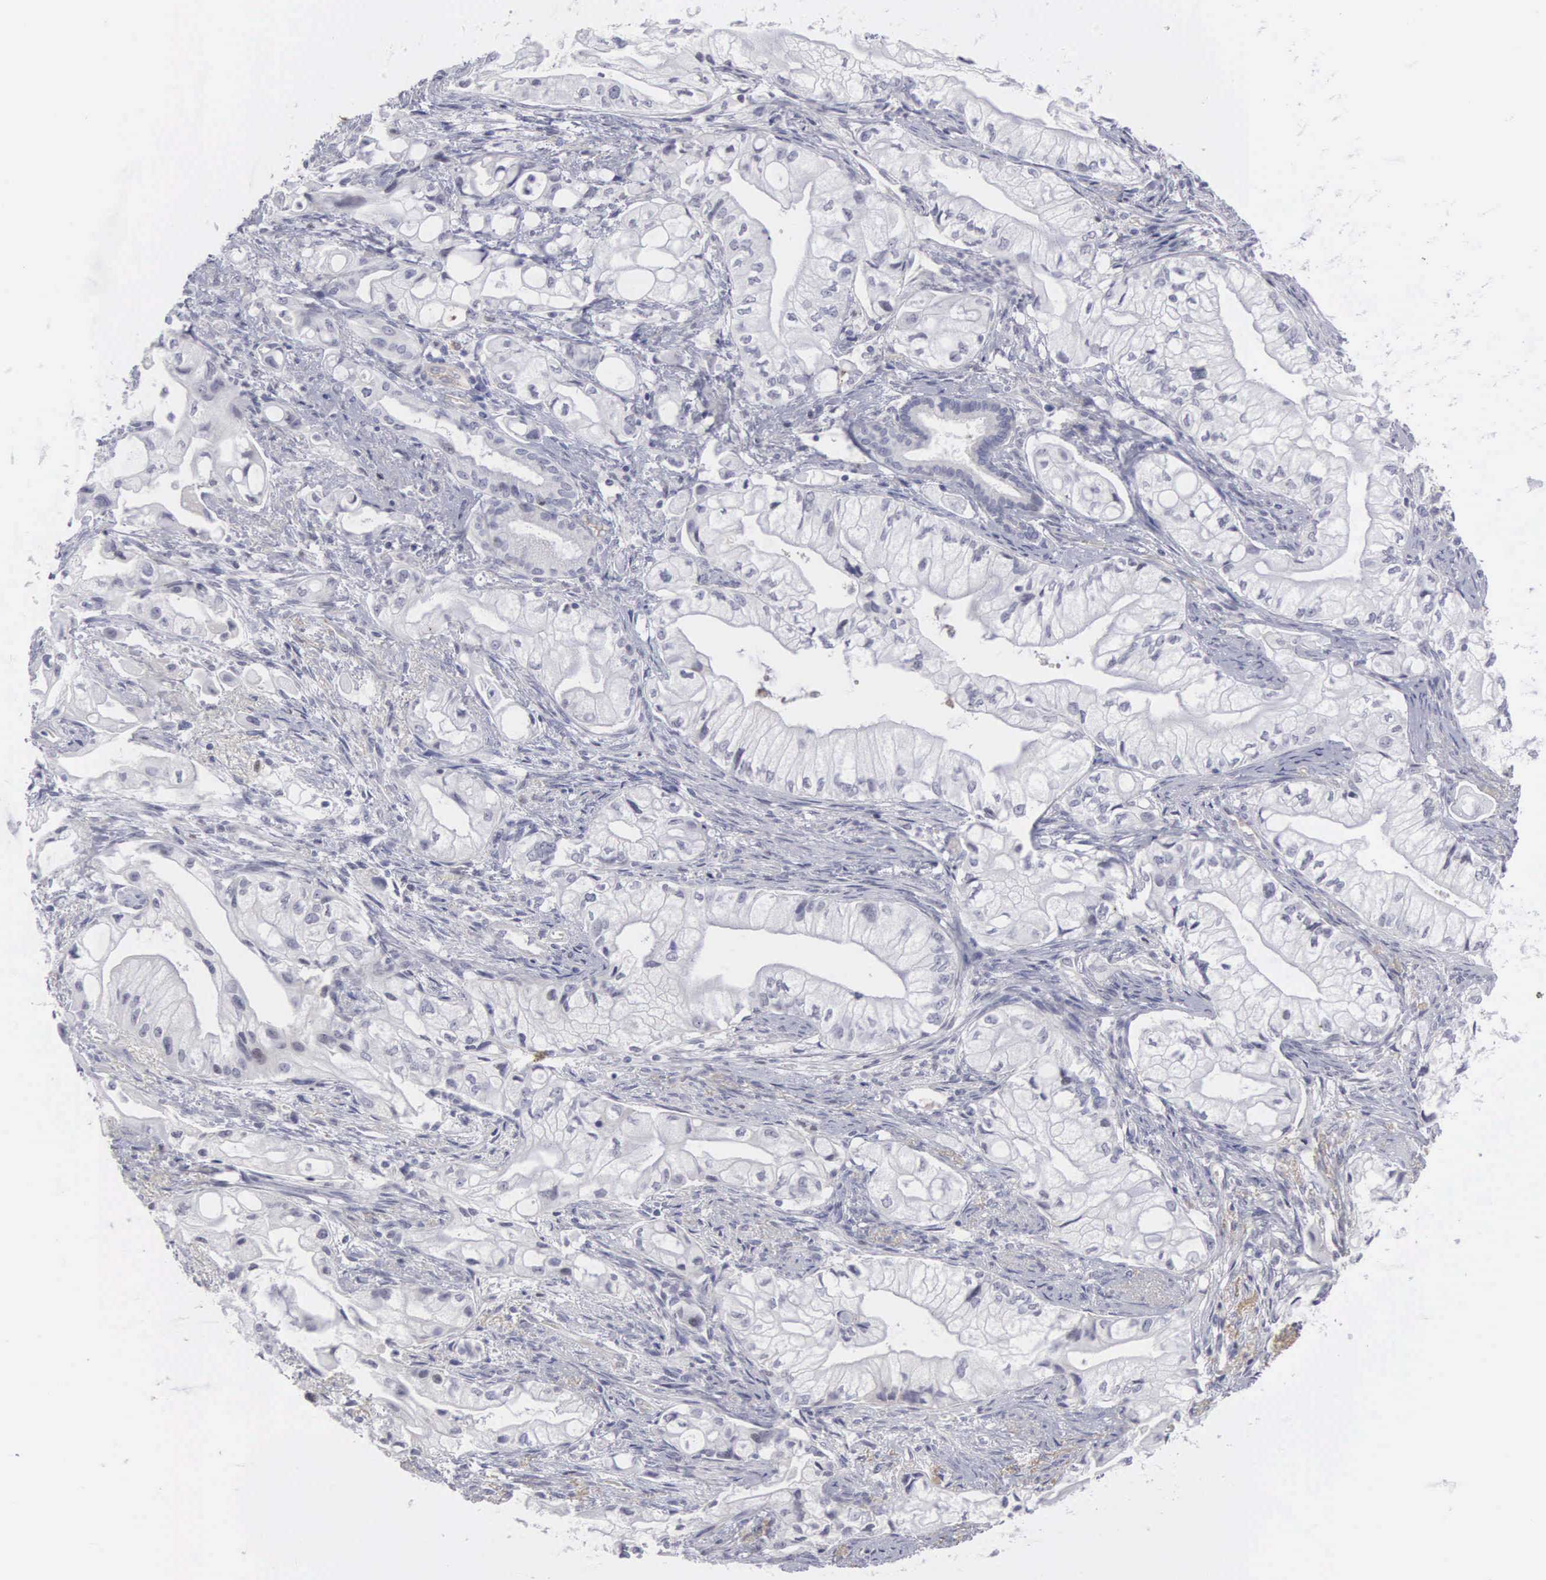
{"staining": {"intensity": "weak", "quantity": "<25%", "location": "nuclear"}, "tissue": "pancreatic cancer", "cell_type": "Tumor cells", "image_type": "cancer", "snomed": [{"axis": "morphology", "description": "Adenocarcinoma, NOS"}, {"axis": "topography", "description": "Pancreas"}], "caption": "Immunohistochemical staining of adenocarcinoma (pancreatic) displays no significant staining in tumor cells.", "gene": "RBPJ", "patient": {"sex": "male", "age": 79}}